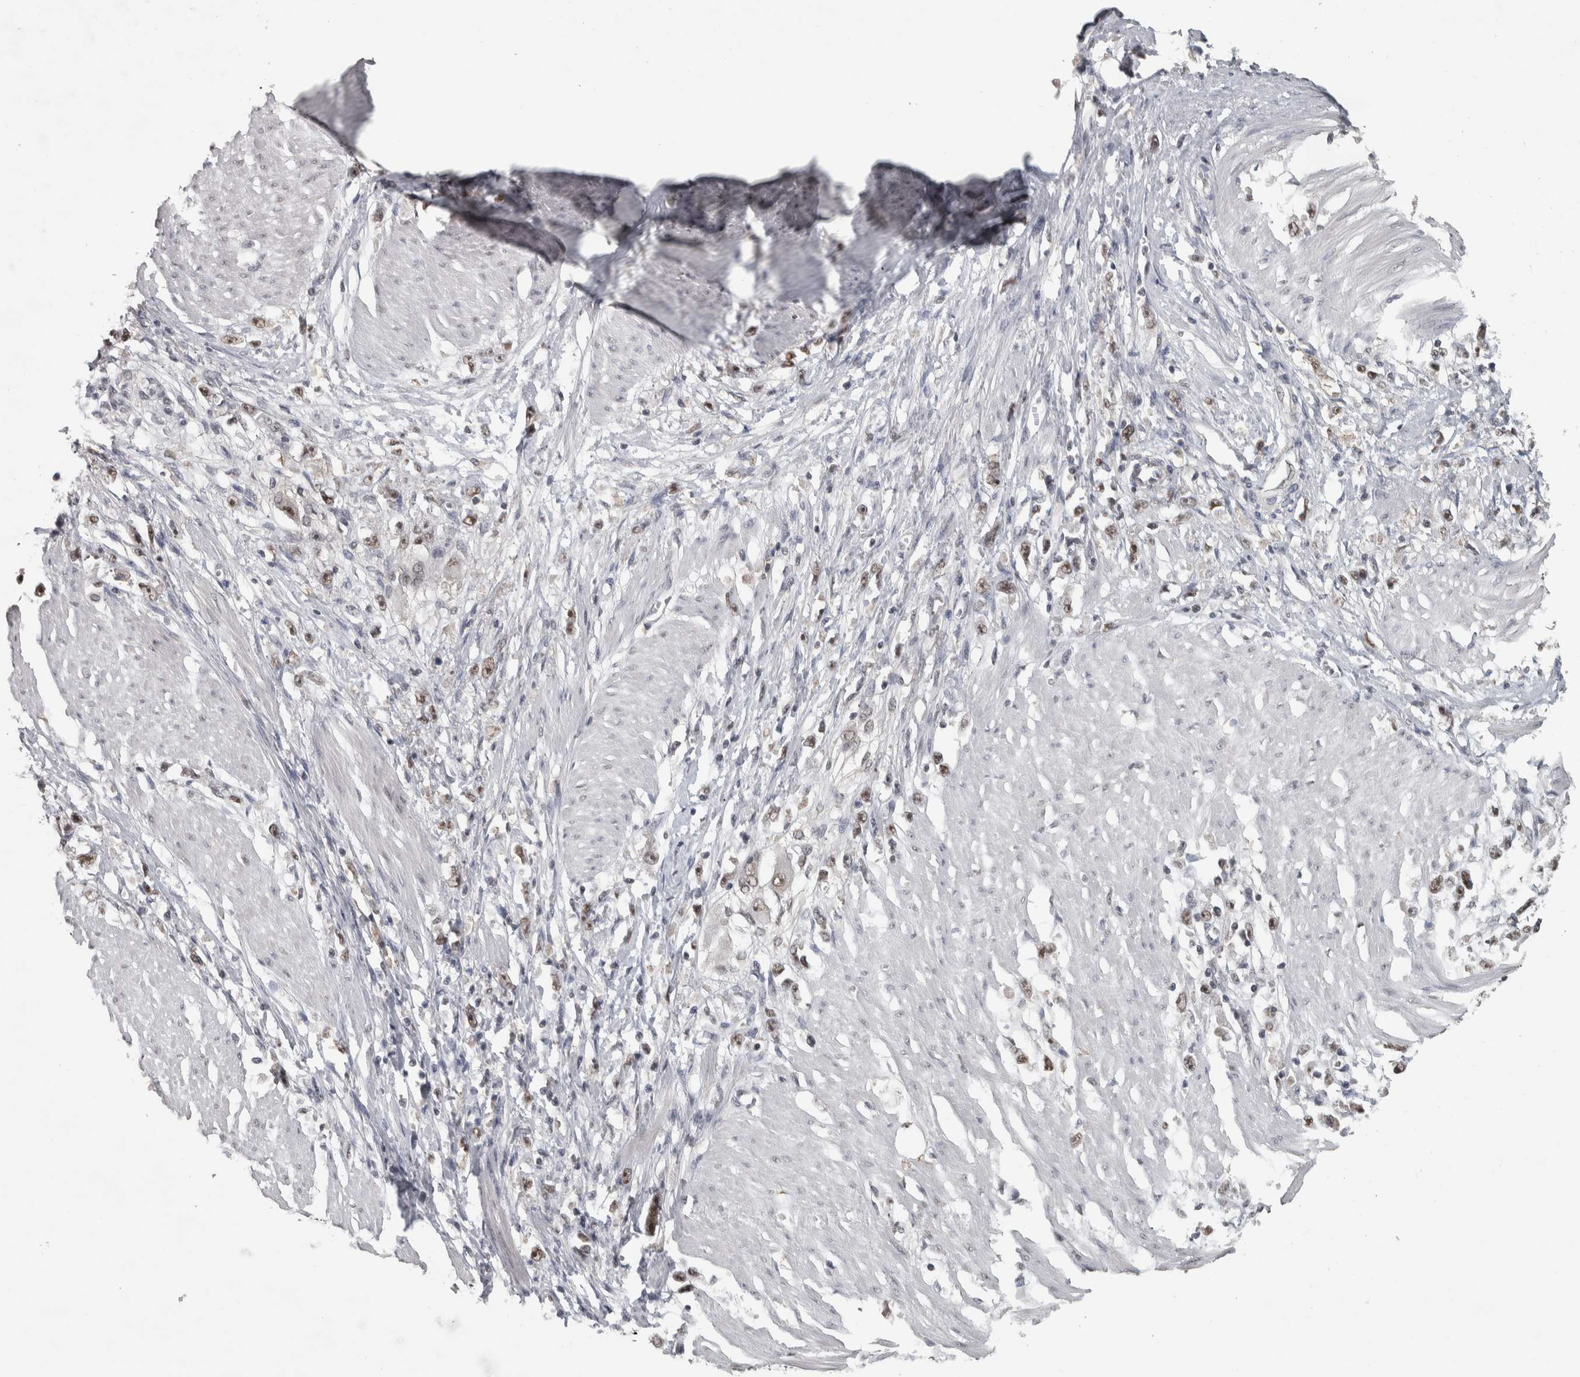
{"staining": {"intensity": "moderate", "quantity": ">75%", "location": "nuclear"}, "tissue": "stomach cancer", "cell_type": "Tumor cells", "image_type": "cancer", "snomed": [{"axis": "morphology", "description": "Adenocarcinoma, NOS"}, {"axis": "topography", "description": "Stomach"}], "caption": "Adenocarcinoma (stomach) stained with DAB (3,3'-diaminobenzidine) immunohistochemistry exhibits medium levels of moderate nuclear positivity in about >75% of tumor cells.", "gene": "DDX42", "patient": {"sex": "female", "age": 59}}